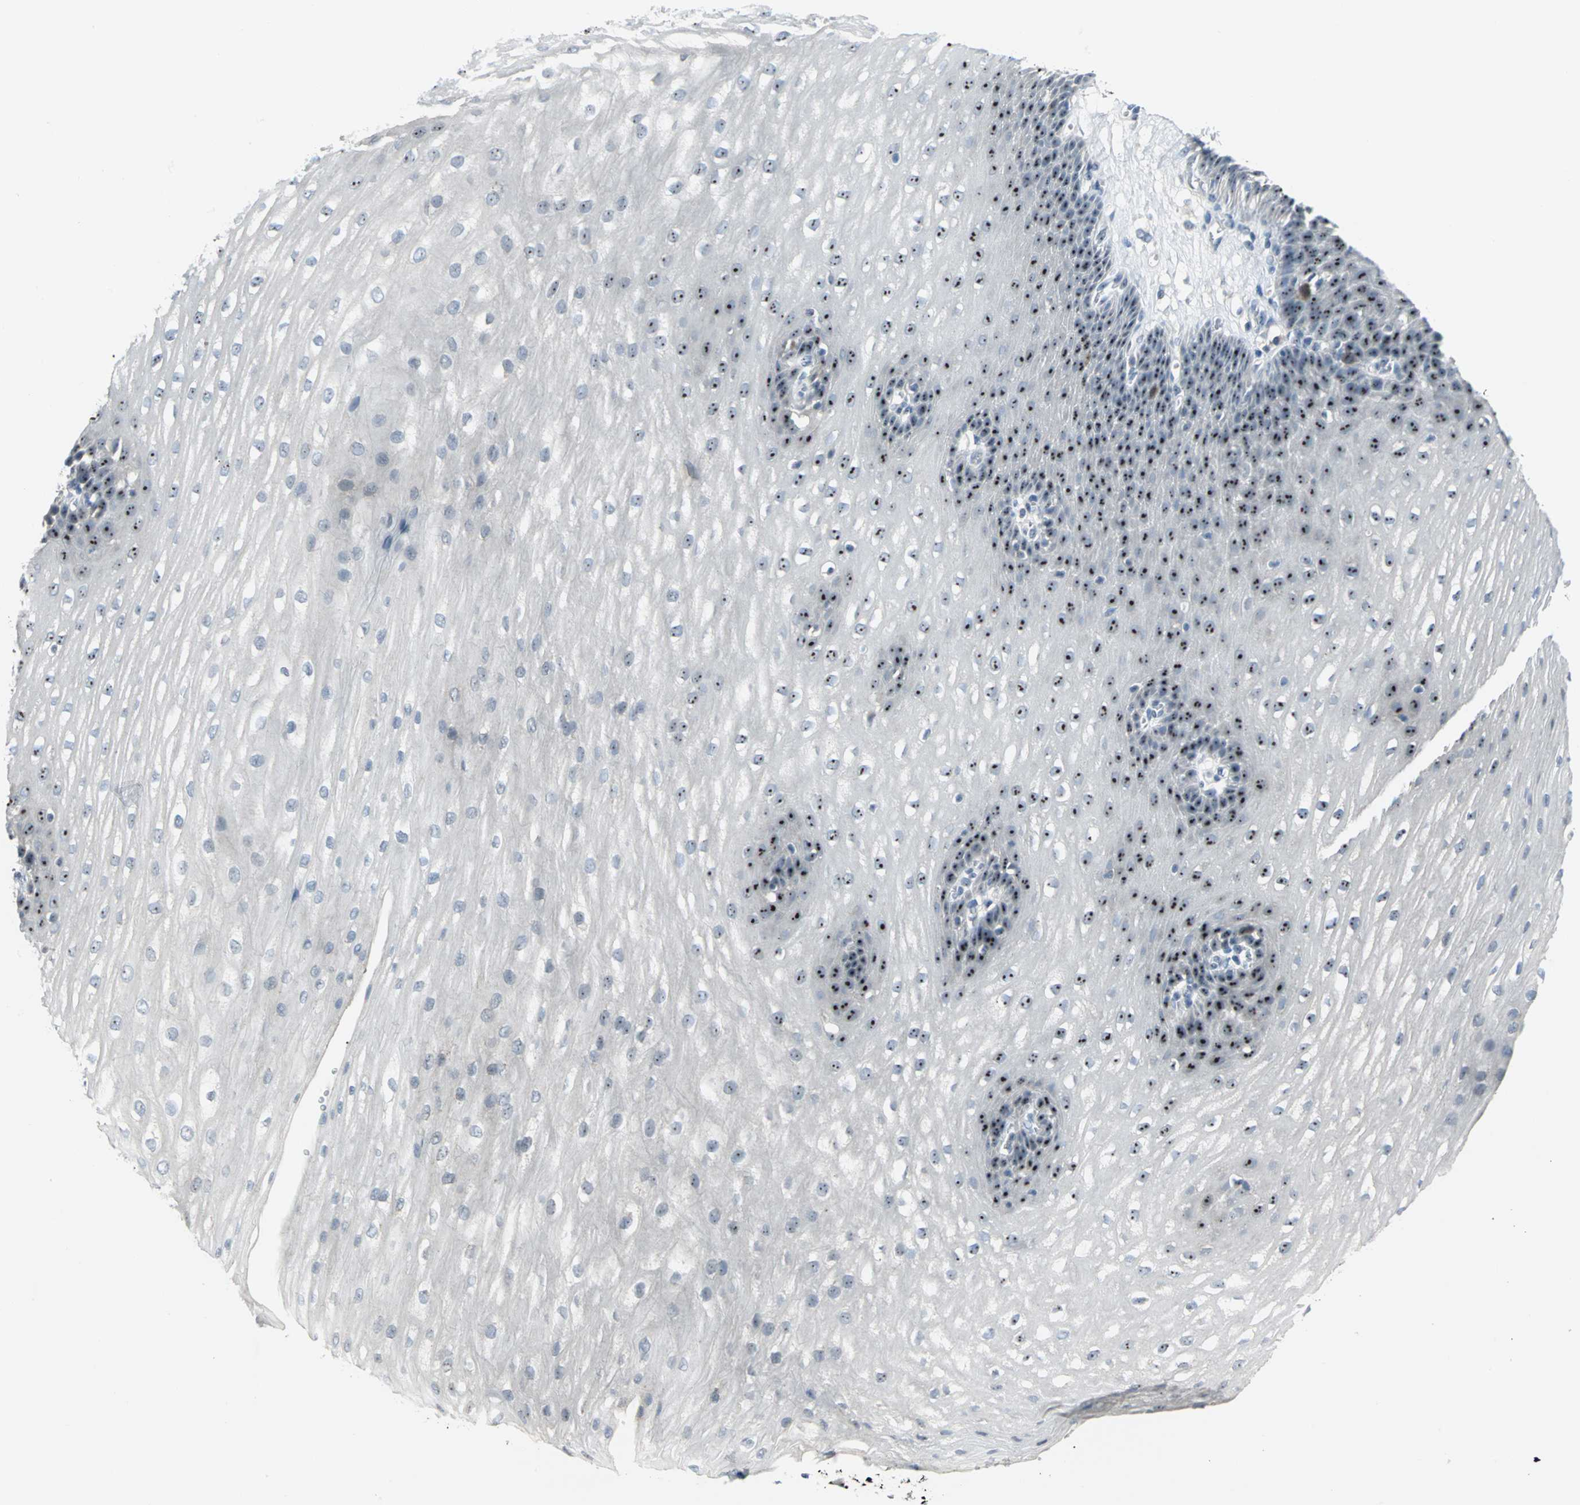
{"staining": {"intensity": "strong", "quantity": "25%-75%", "location": "nuclear"}, "tissue": "esophagus", "cell_type": "Squamous epithelial cells", "image_type": "normal", "snomed": [{"axis": "morphology", "description": "Normal tissue, NOS"}, {"axis": "topography", "description": "Esophagus"}], "caption": "A high amount of strong nuclear expression is present in approximately 25%-75% of squamous epithelial cells in unremarkable esophagus.", "gene": "MYBBP1A", "patient": {"sex": "male", "age": 48}}